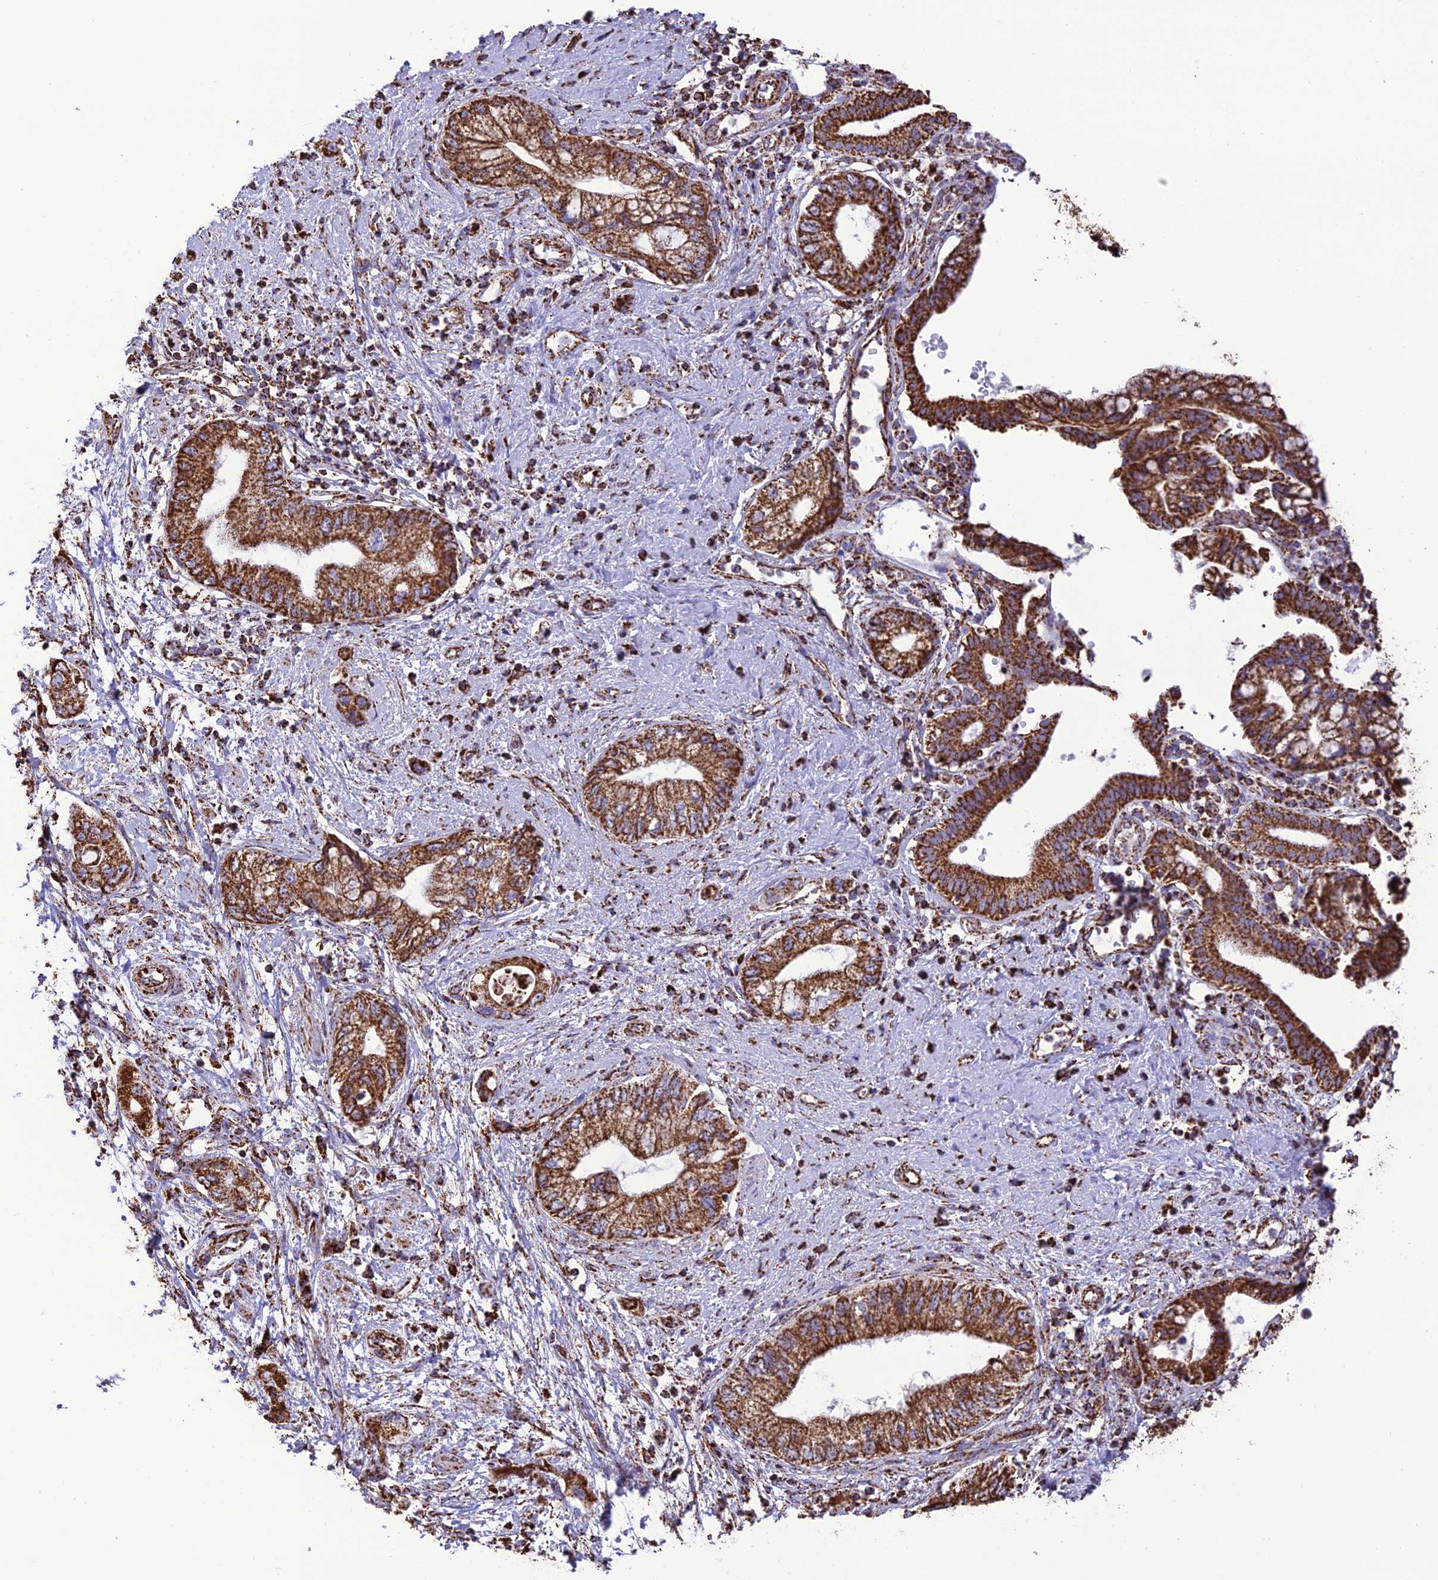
{"staining": {"intensity": "strong", "quantity": ">75%", "location": "cytoplasmic/membranous"}, "tissue": "pancreatic cancer", "cell_type": "Tumor cells", "image_type": "cancer", "snomed": [{"axis": "morphology", "description": "Adenocarcinoma, NOS"}, {"axis": "topography", "description": "Pancreas"}], "caption": "An image of pancreatic cancer stained for a protein exhibits strong cytoplasmic/membranous brown staining in tumor cells. The staining was performed using DAB (3,3'-diaminobenzidine), with brown indicating positive protein expression. Nuclei are stained blue with hematoxylin.", "gene": "NDUFAF1", "patient": {"sex": "female", "age": 73}}